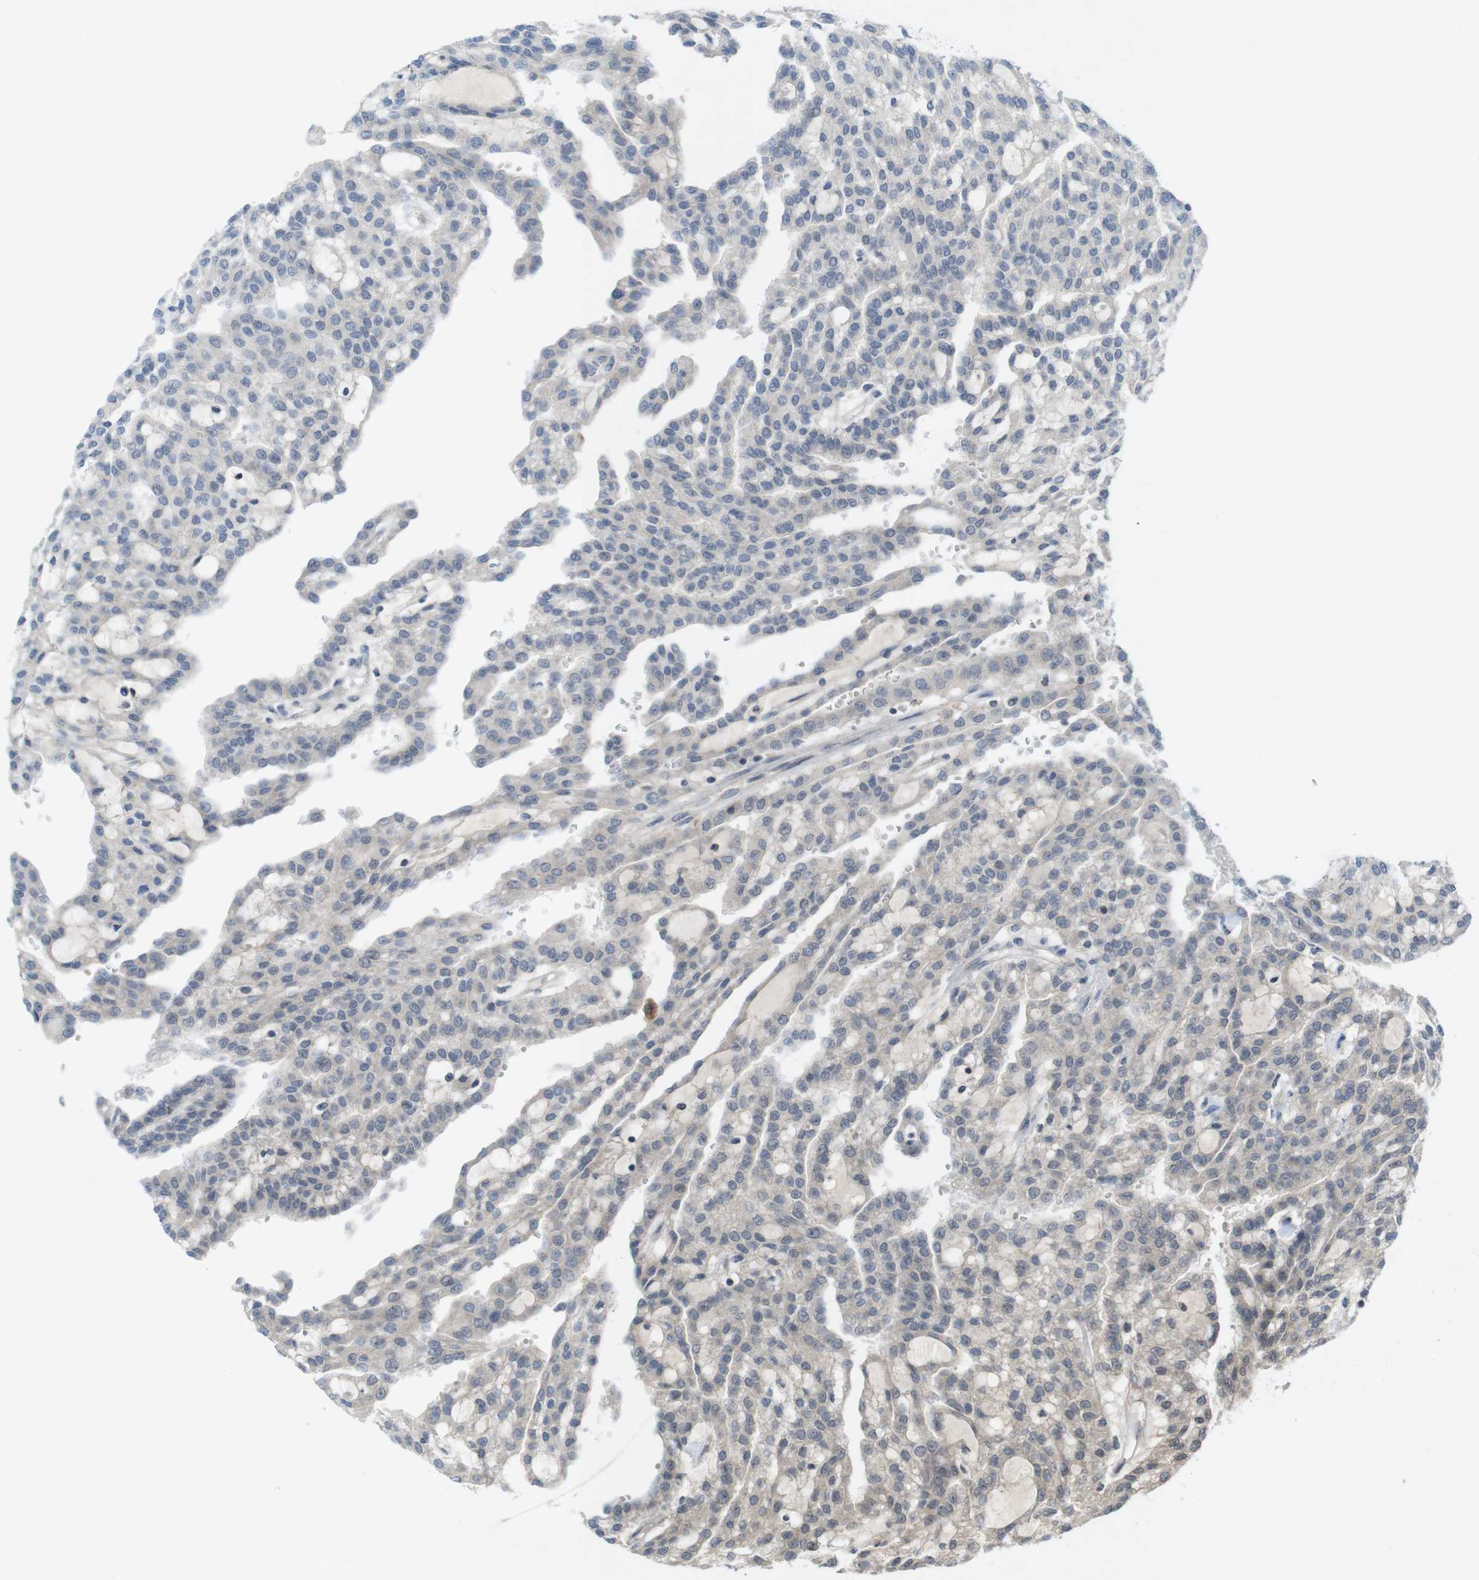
{"staining": {"intensity": "weak", "quantity": "<25%", "location": "cytoplasmic/membranous"}, "tissue": "renal cancer", "cell_type": "Tumor cells", "image_type": "cancer", "snomed": [{"axis": "morphology", "description": "Adenocarcinoma, NOS"}, {"axis": "topography", "description": "Kidney"}], "caption": "This is a histopathology image of immunohistochemistry (IHC) staining of renal cancer, which shows no positivity in tumor cells.", "gene": "SLAMF7", "patient": {"sex": "male", "age": 63}}